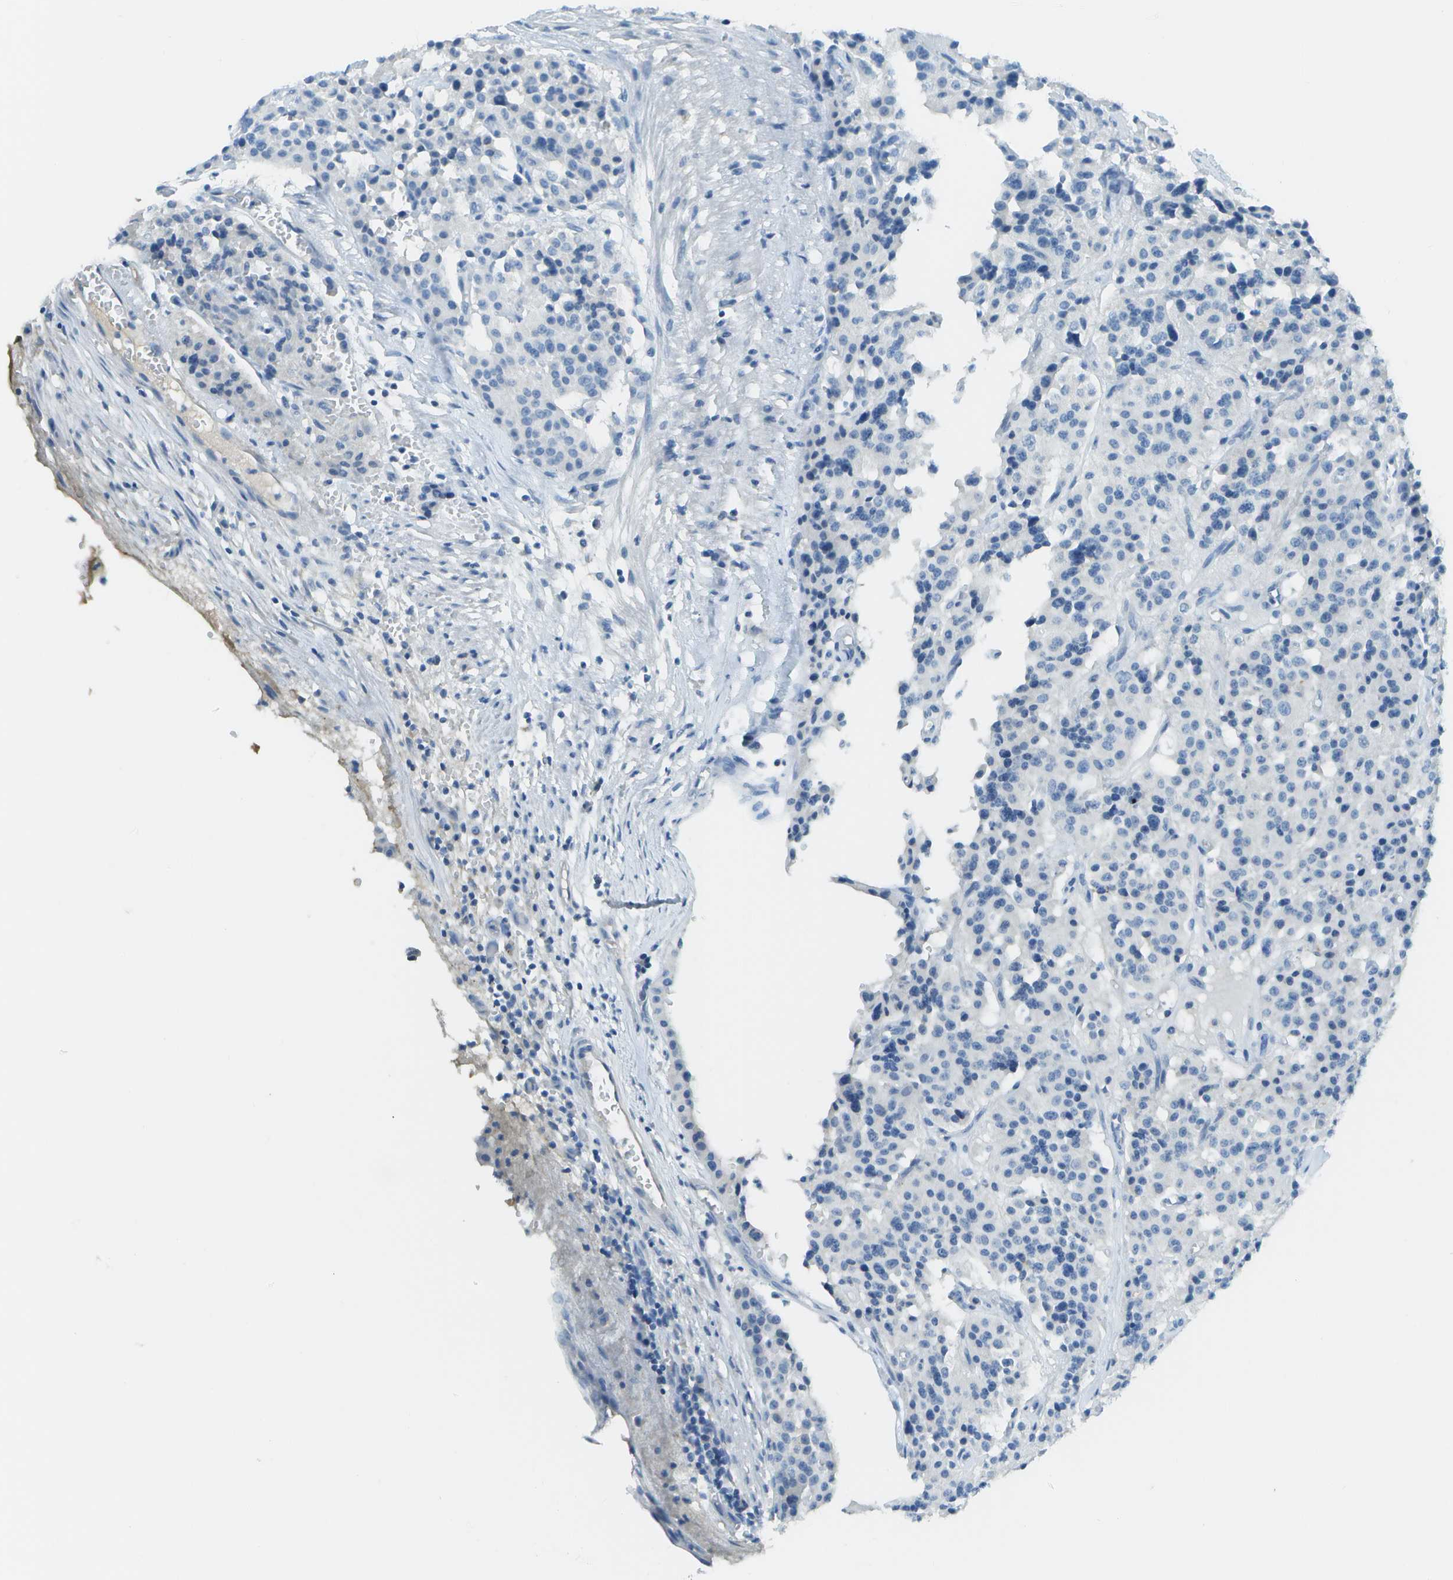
{"staining": {"intensity": "negative", "quantity": "none", "location": "none"}, "tissue": "carcinoid", "cell_type": "Tumor cells", "image_type": "cancer", "snomed": [{"axis": "morphology", "description": "Carcinoid, malignant, NOS"}, {"axis": "topography", "description": "Lung"}], "caption": "DAB (3,3'-diaminobenzidine) immunohistochemical staining of human carcinoid reveals no significant staining in tumor cells.", "gene": "C1S", "patient": {"sex": "male", "age": 30}}